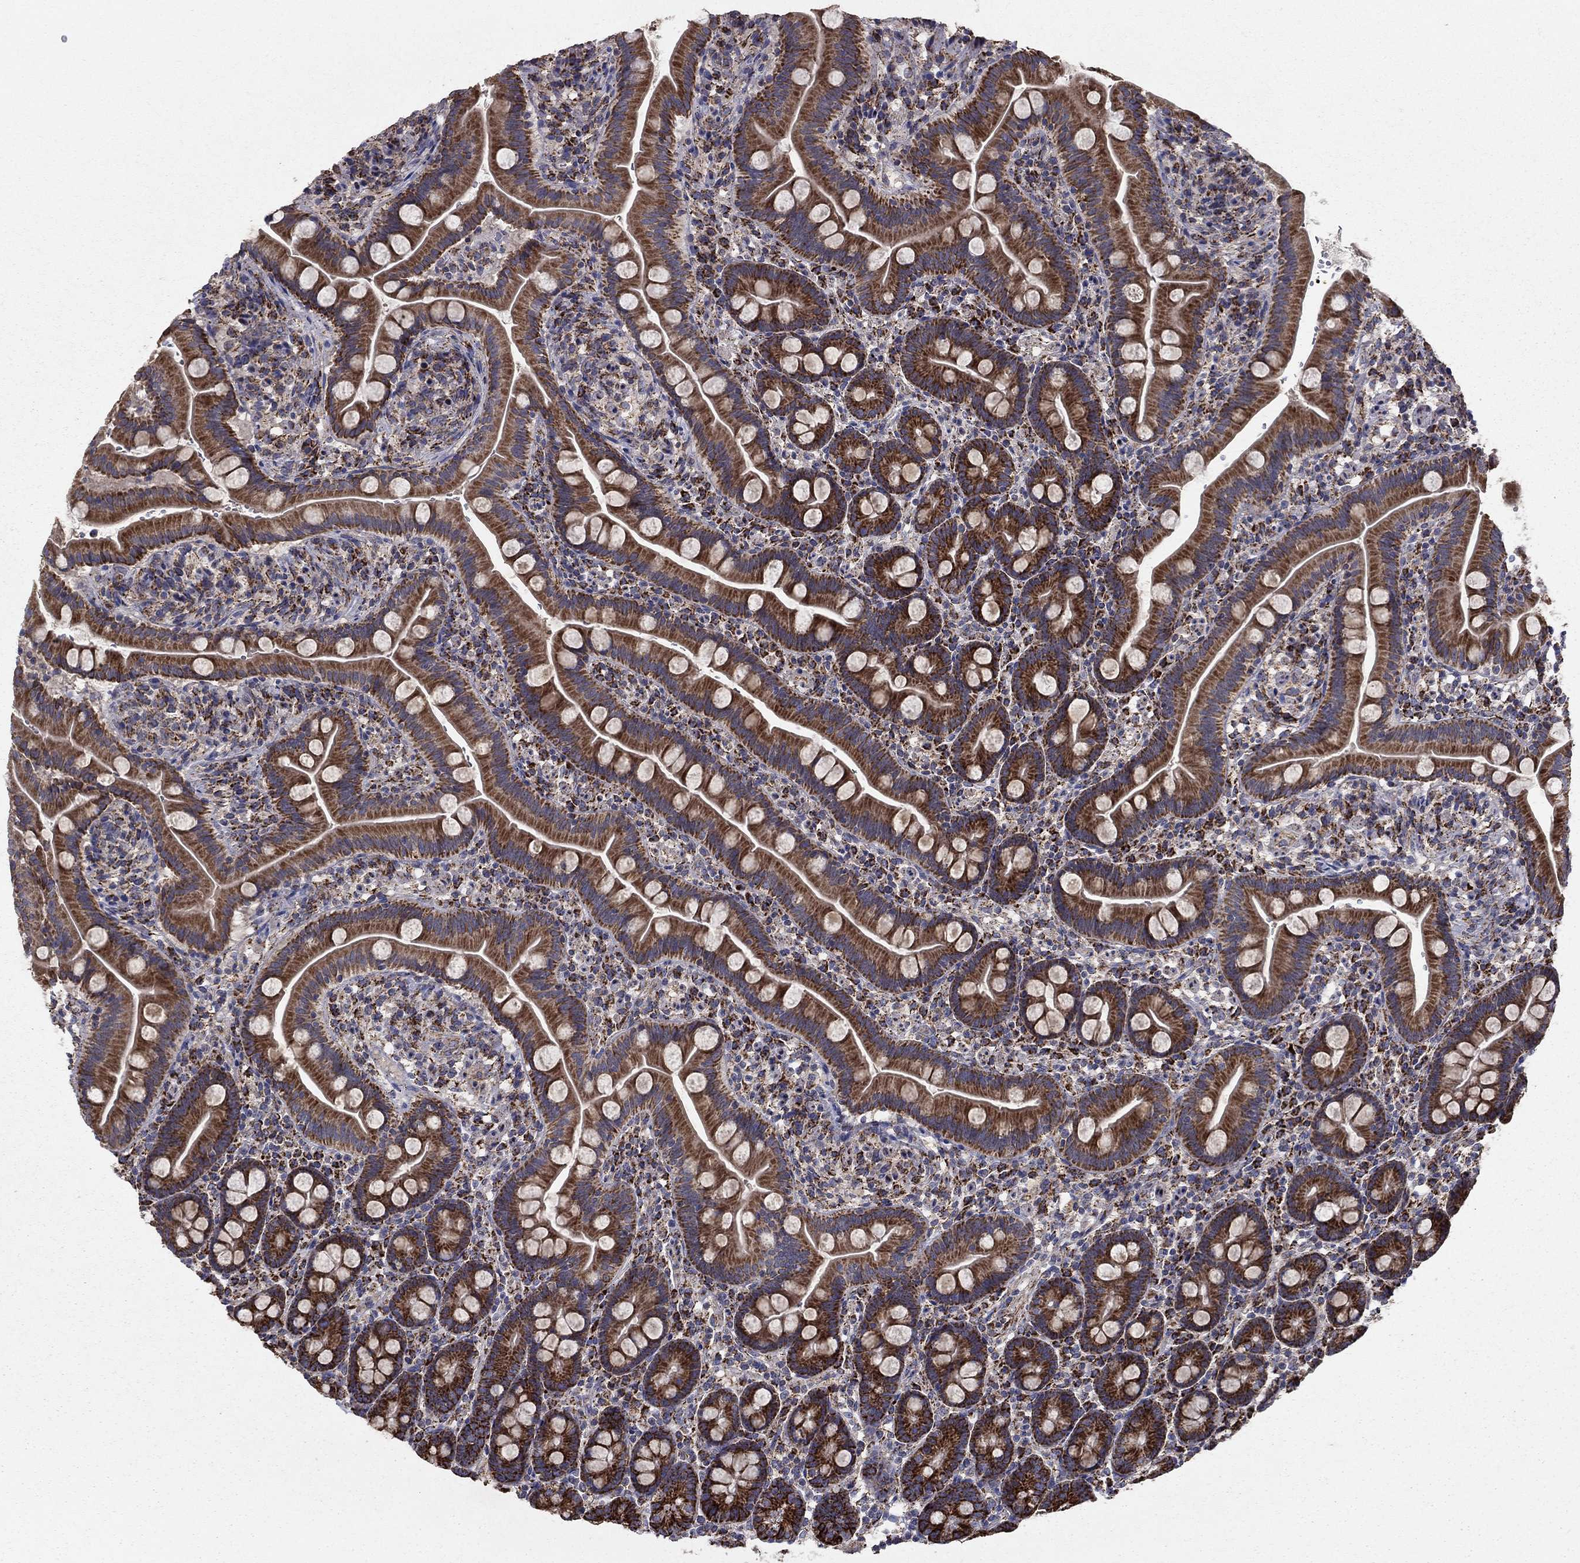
{"staining": {"intensity": "strong", "quantity": ">75%", "location": "cytoplasmic/membranous"}, "tissue": "small intestine", "cell_type": "Glandular cells", "image_type": "normal", "snomed": [{"axis": "morphology", "description": "Normal tissue, NOS"}, {"axis": "topography", "description": "Small intestine"}], "caption": "A photomicrograph showing strong cytoplasmic/membranous expression in about >75% of glandular cells in benign small intestine, as visualized by brown immunohistochemical staining.", "gene": "GCSH", "patient": {"sex": "female", "age": 44}}